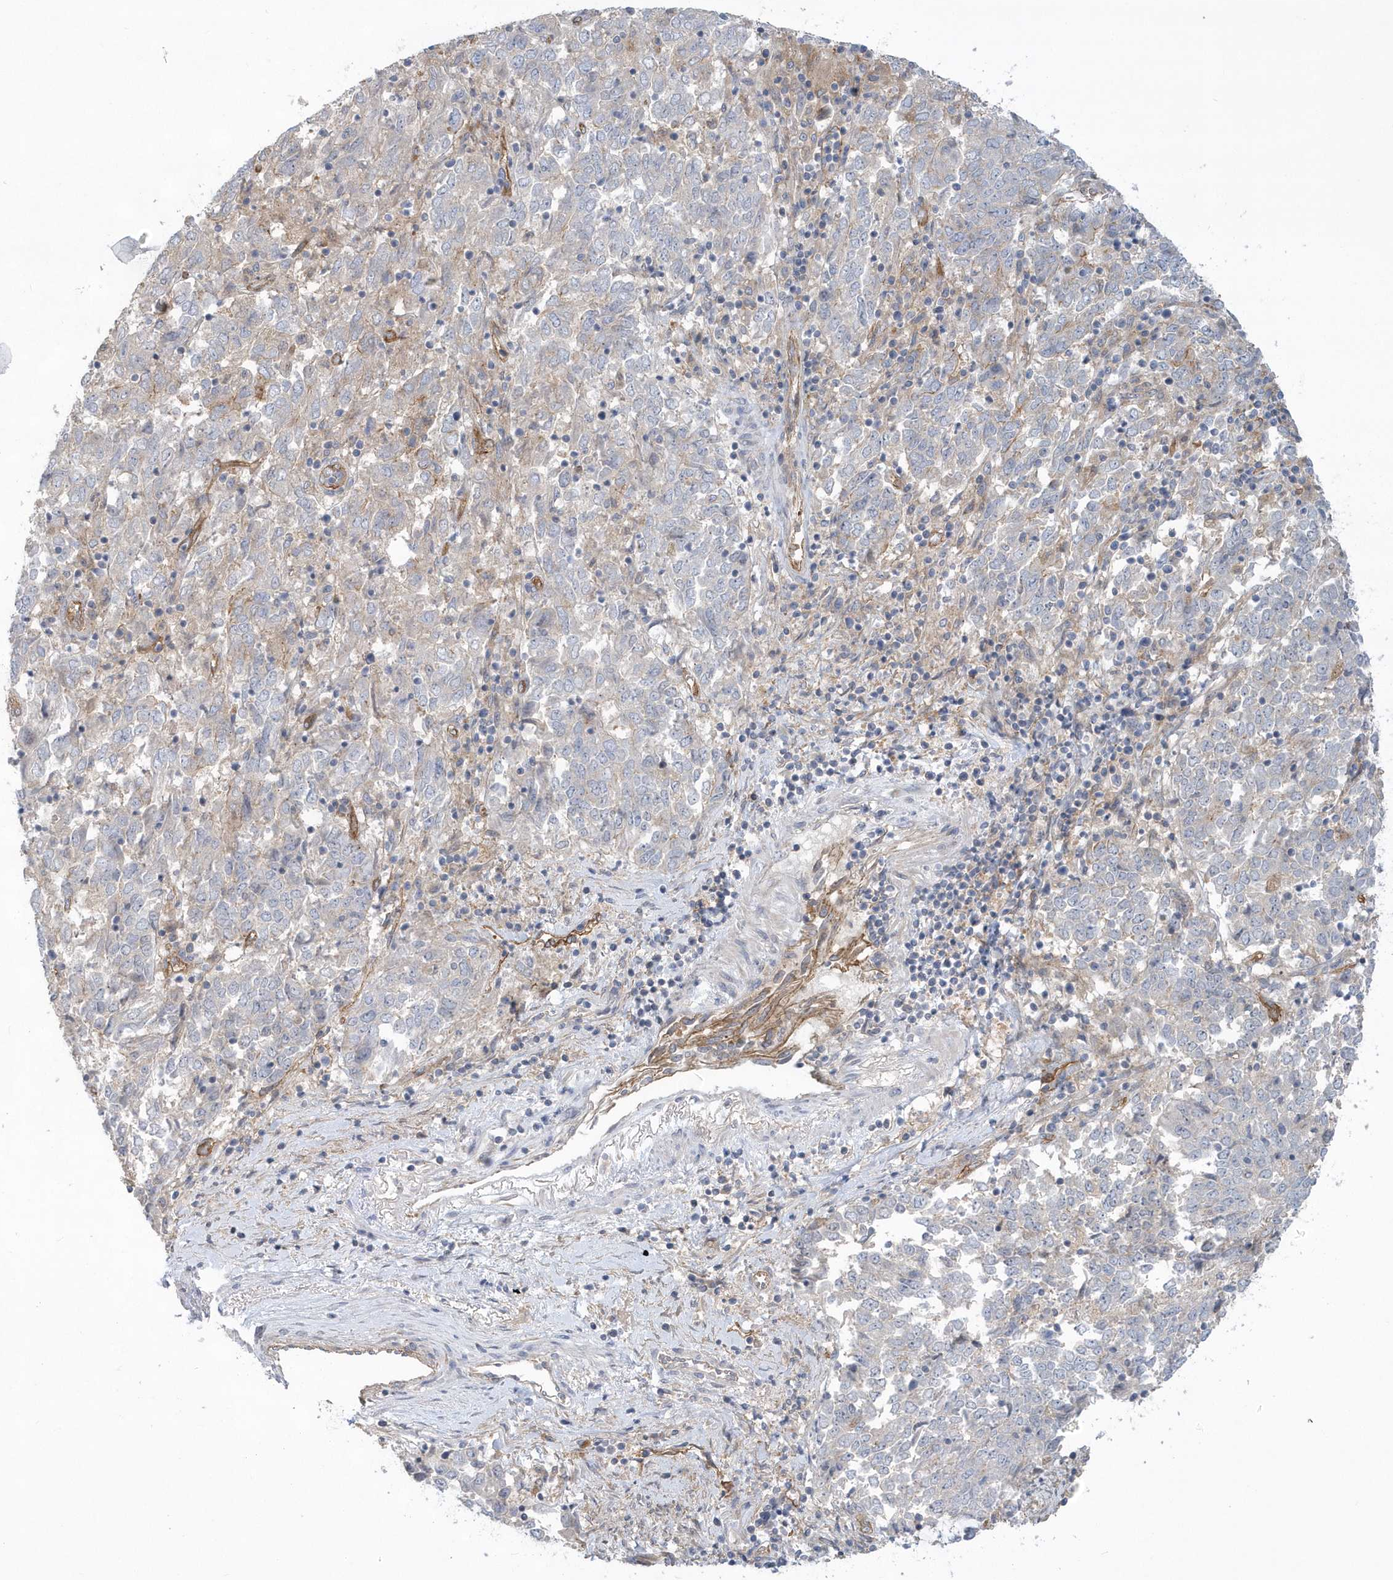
{"staining": {"intensity": "negative", "quantity": "none", "location": "none"}, "tissue": "endometrial cancer", "cell_type": "Tumor cells", "image_type": "cancer", "snomed": [{"axis": "morphology", "description": "Adenocarcinoma, NOS"}, {"axis": "topography", "description": "Endometrium"}], "caption": "This is an immunohistochemistry (IHC) micrograph of human endometrial cancer. There is no positivity in tumor cells.", "gene": "RAI14", "patient": {"sex": "female", "age": 80}}